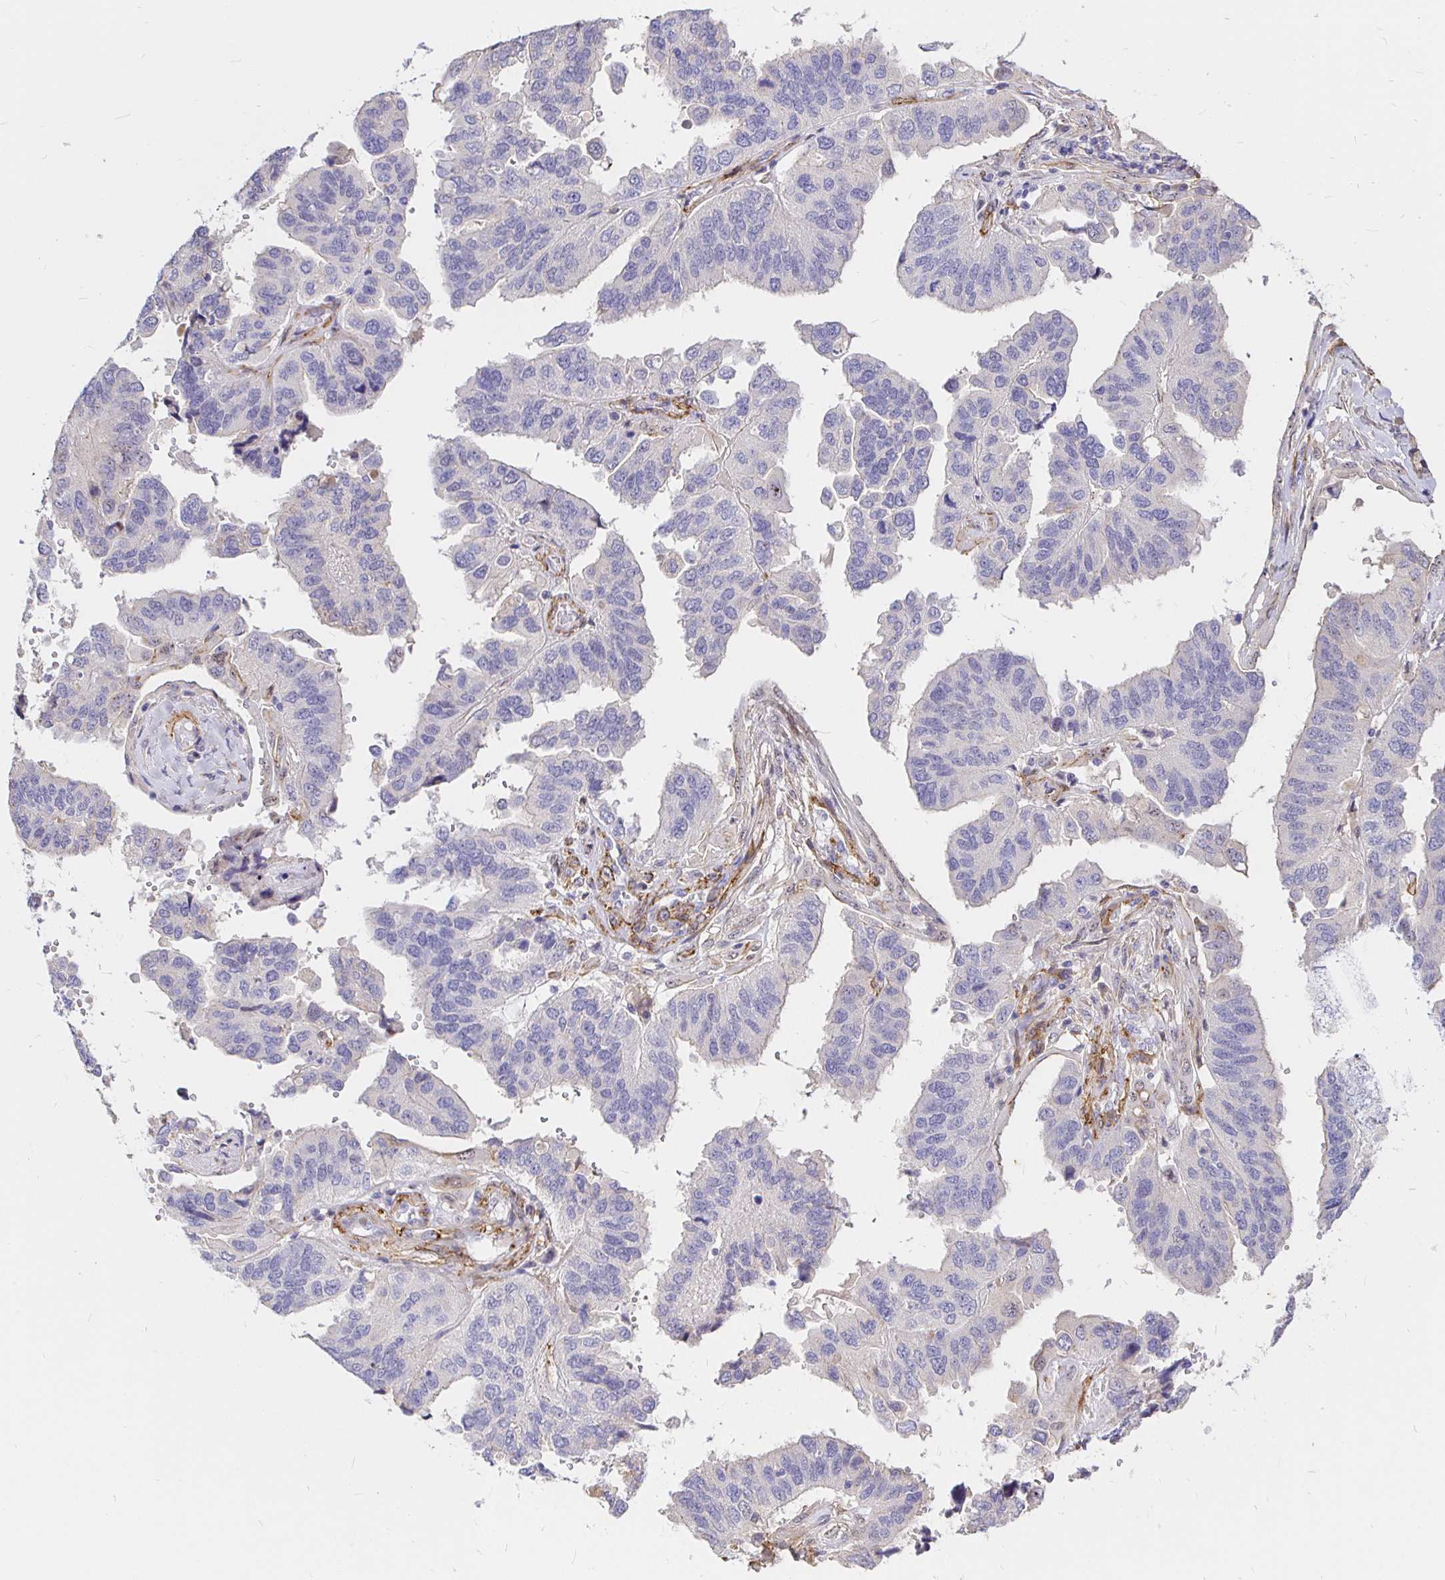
{"staining": {"intensity": "negative", "quantity": "none", "location": "none"}, "tissue": "ovarian cancer", "cell_type": "Tumor cells", "image_type": "cancer", "snomed": [{"axis": "morphology", "description": "Cystadenocarcinoma, serous, NOS"}, {"axis": "topography", "description": "Ovary"}], "caption": "Human serous cystadenocarcinoma (ovarian) stained for a protein using immunohistochemistry (IHC) demonstrates no staining in tumor cells.", "gene": "PALM2AKAP2", "patient": {"sex": "female", "age": 79}}